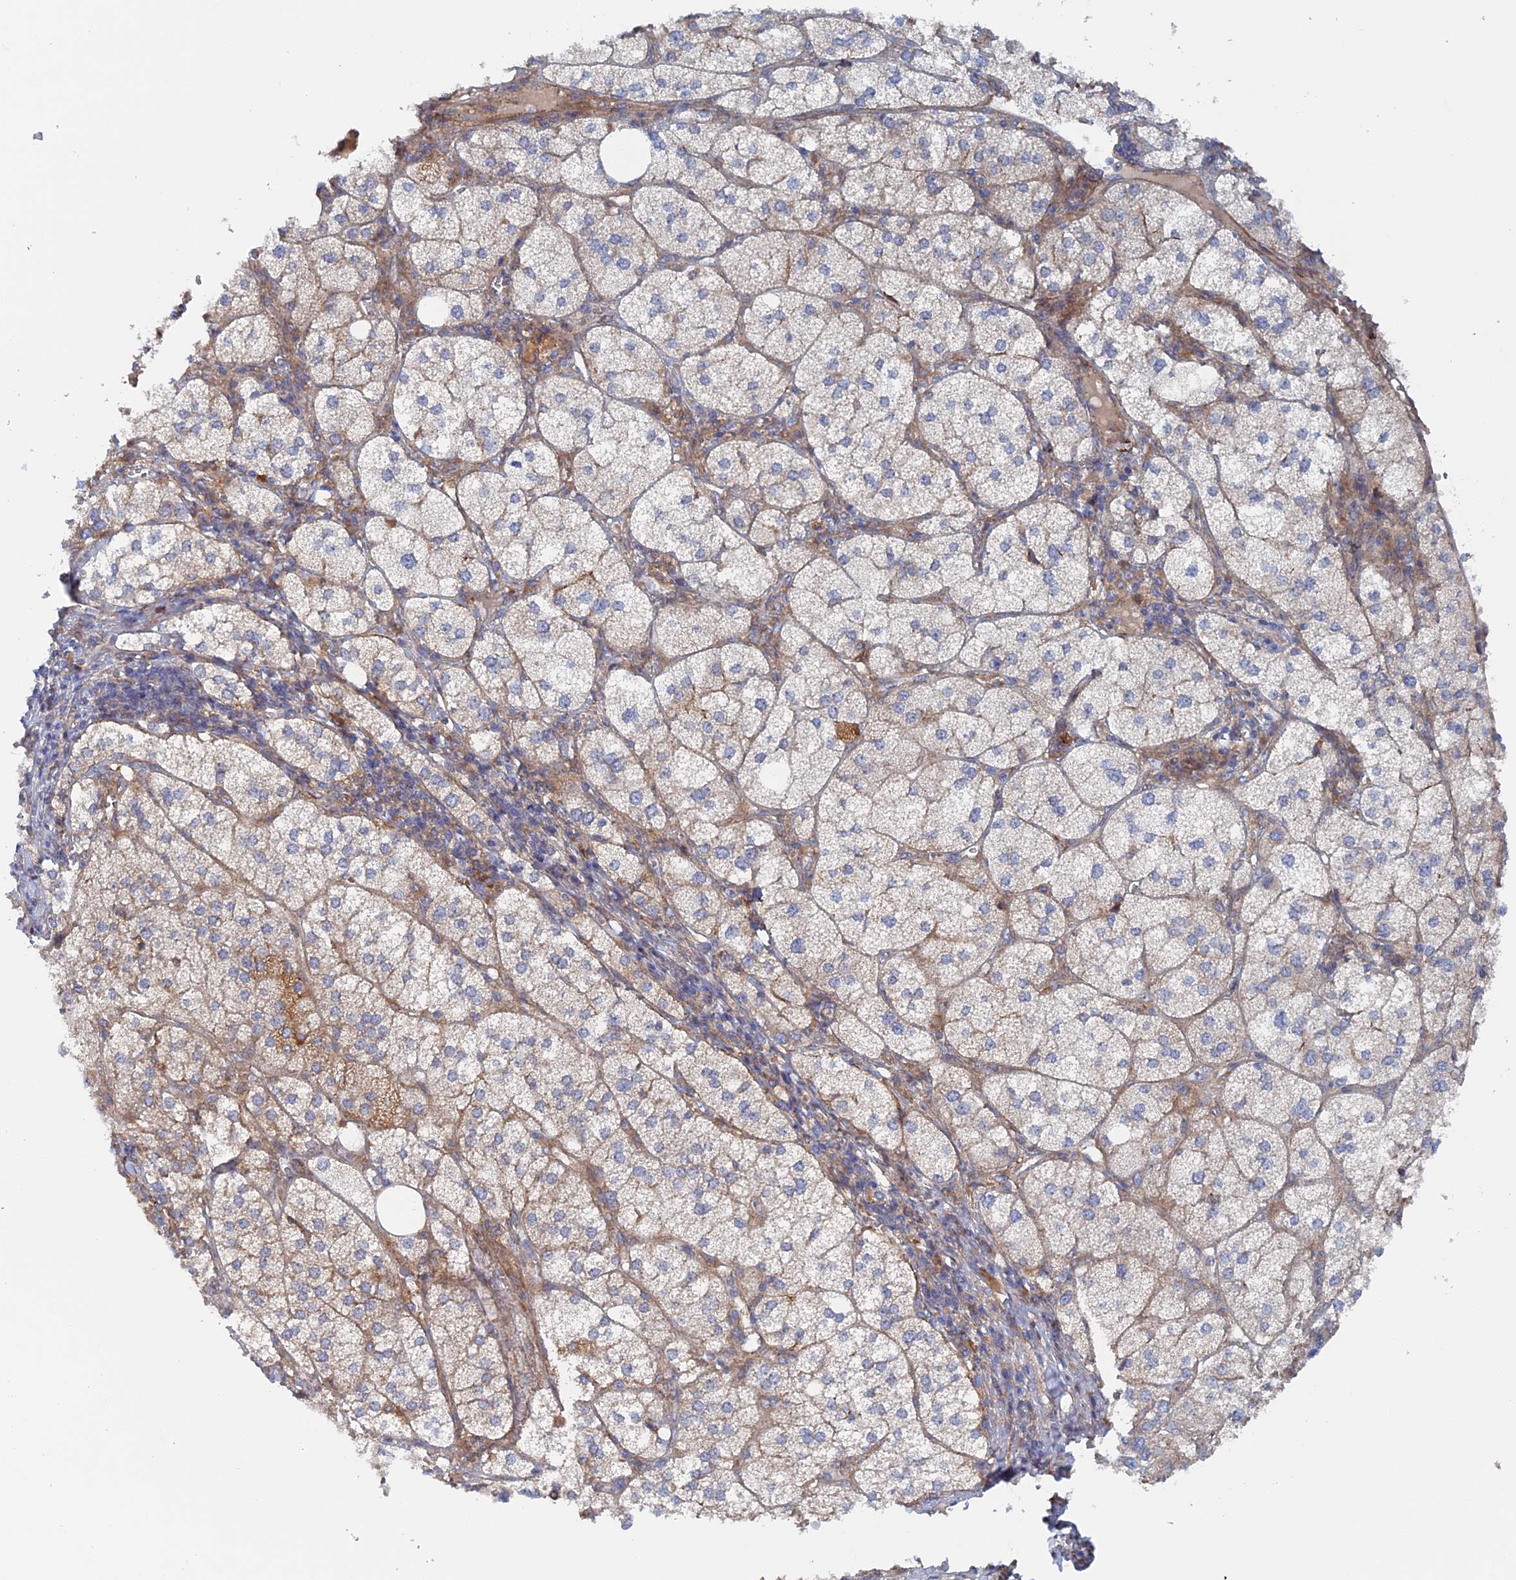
{"staining": {"intensity": "moderate", "quantity": "25%-75%", "location": "cytoplasmic/membranous"}, "tissue": "adrenal gland", "cell_type": "Glandular cells", "image_type": "normal", "snomed": [{"axis": "morphology", "description": "Normal tissue, NOS"}, {"axis": "topography", "description": "Adrenal gland"}], "caption": "Glandular cells show medium levels of moderate cytoplasmic/membranous positivity in about 25%-75% of cells in normal adrenal gland.", "gene": "TMEM196", "patient": {"sex": "female", "age": 61}}